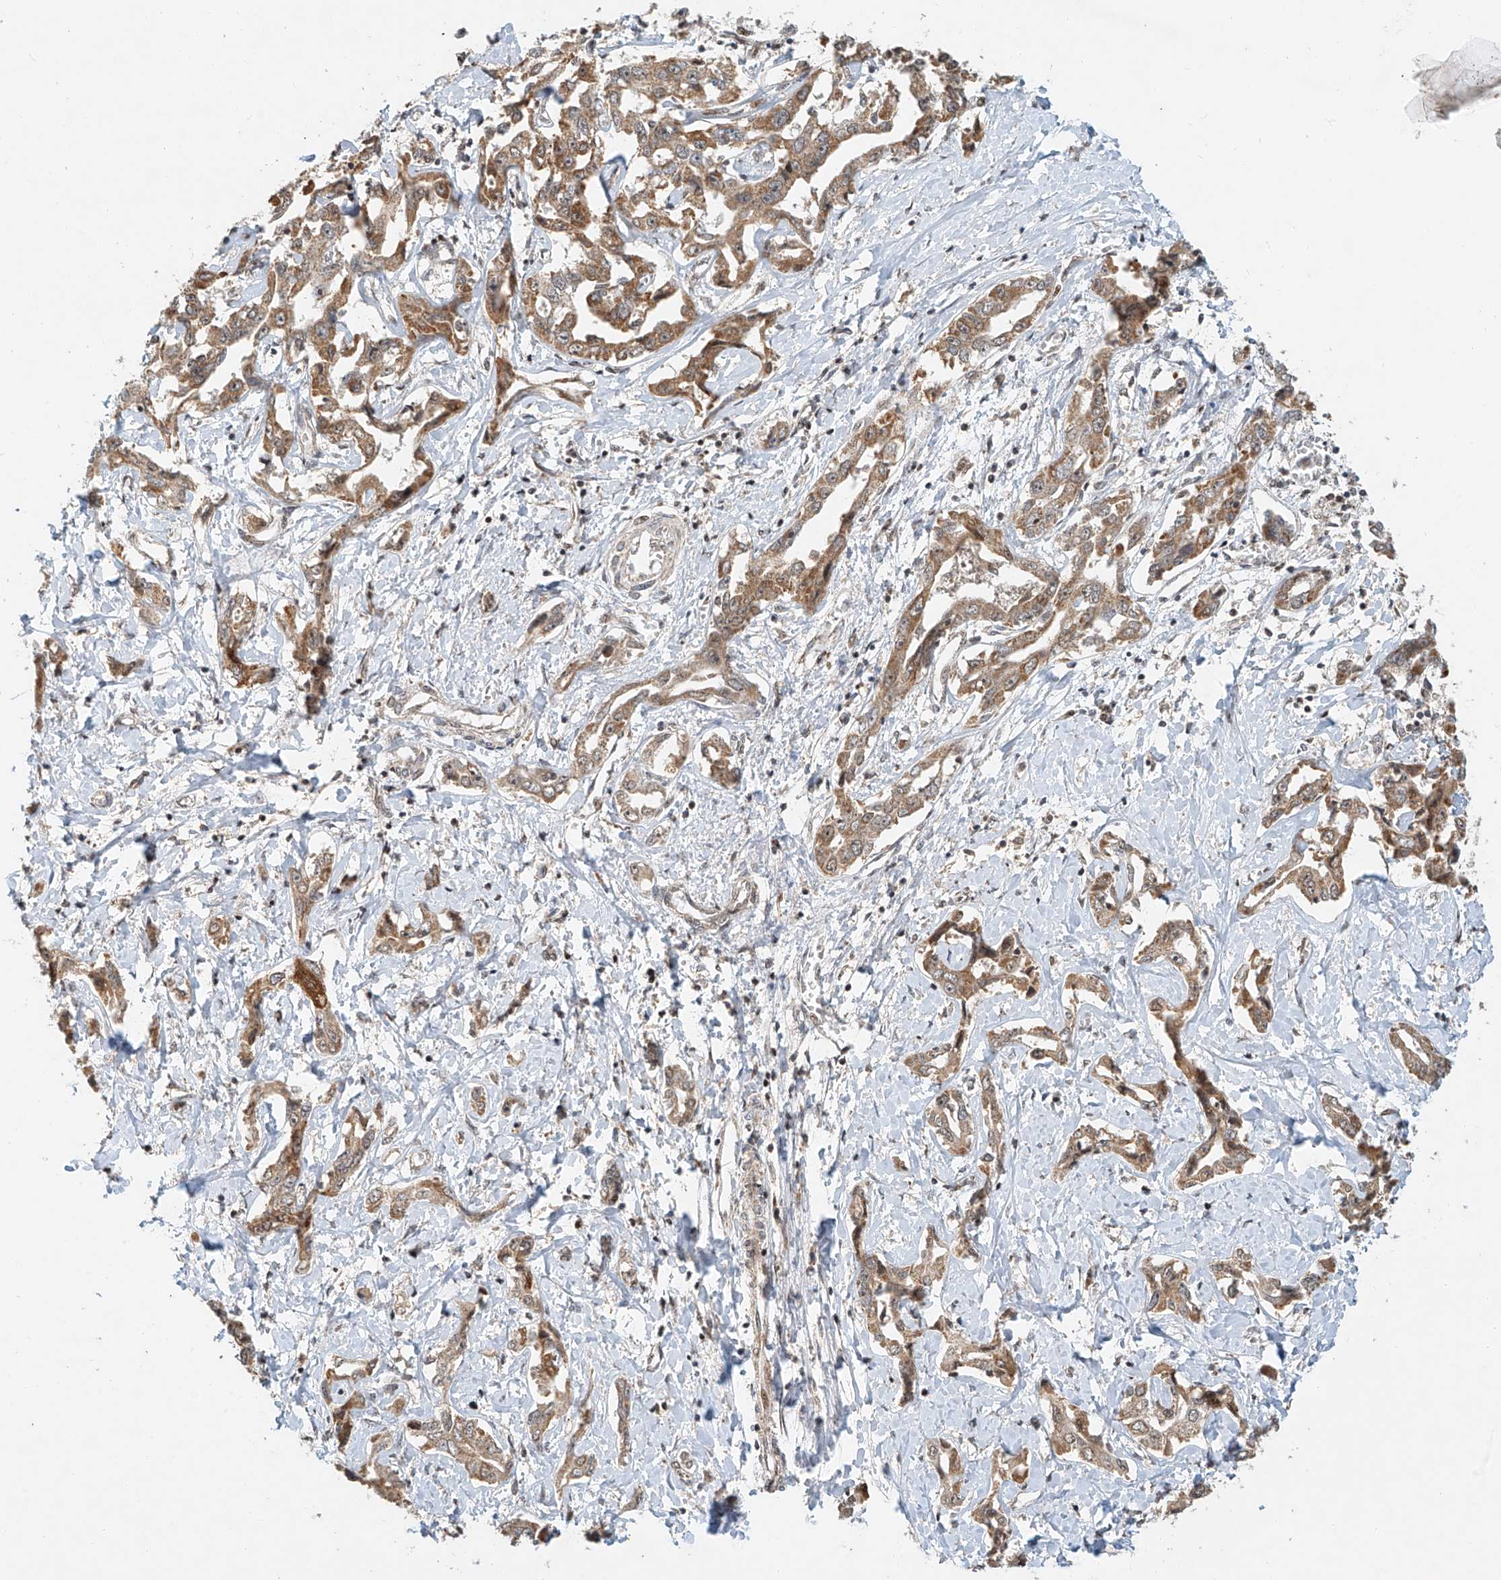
{"staining": {"intensity": "moderate", "quantity": ">75%", "location": "cytoplasmic/membranous"}, "tissue": "liver cancer", "cell_type": "Tumor cells", "image_type": "cancer", "snomed": [{"axis": "morphology", "description": "Cholangiocarcinoma"}, {"axis": "topography", "description": "Liver"}], "caption": "This micrograph exhibits liver cholangiocarcinoma stained with IHC to label a protein in brown. The cytoplasmic/membranous of tumor cells show moderate positivity for the protein. Nuclei are counter-stained blue.", "gene": "SYTL3", "patient": {"sex": "male", "age": 59}}